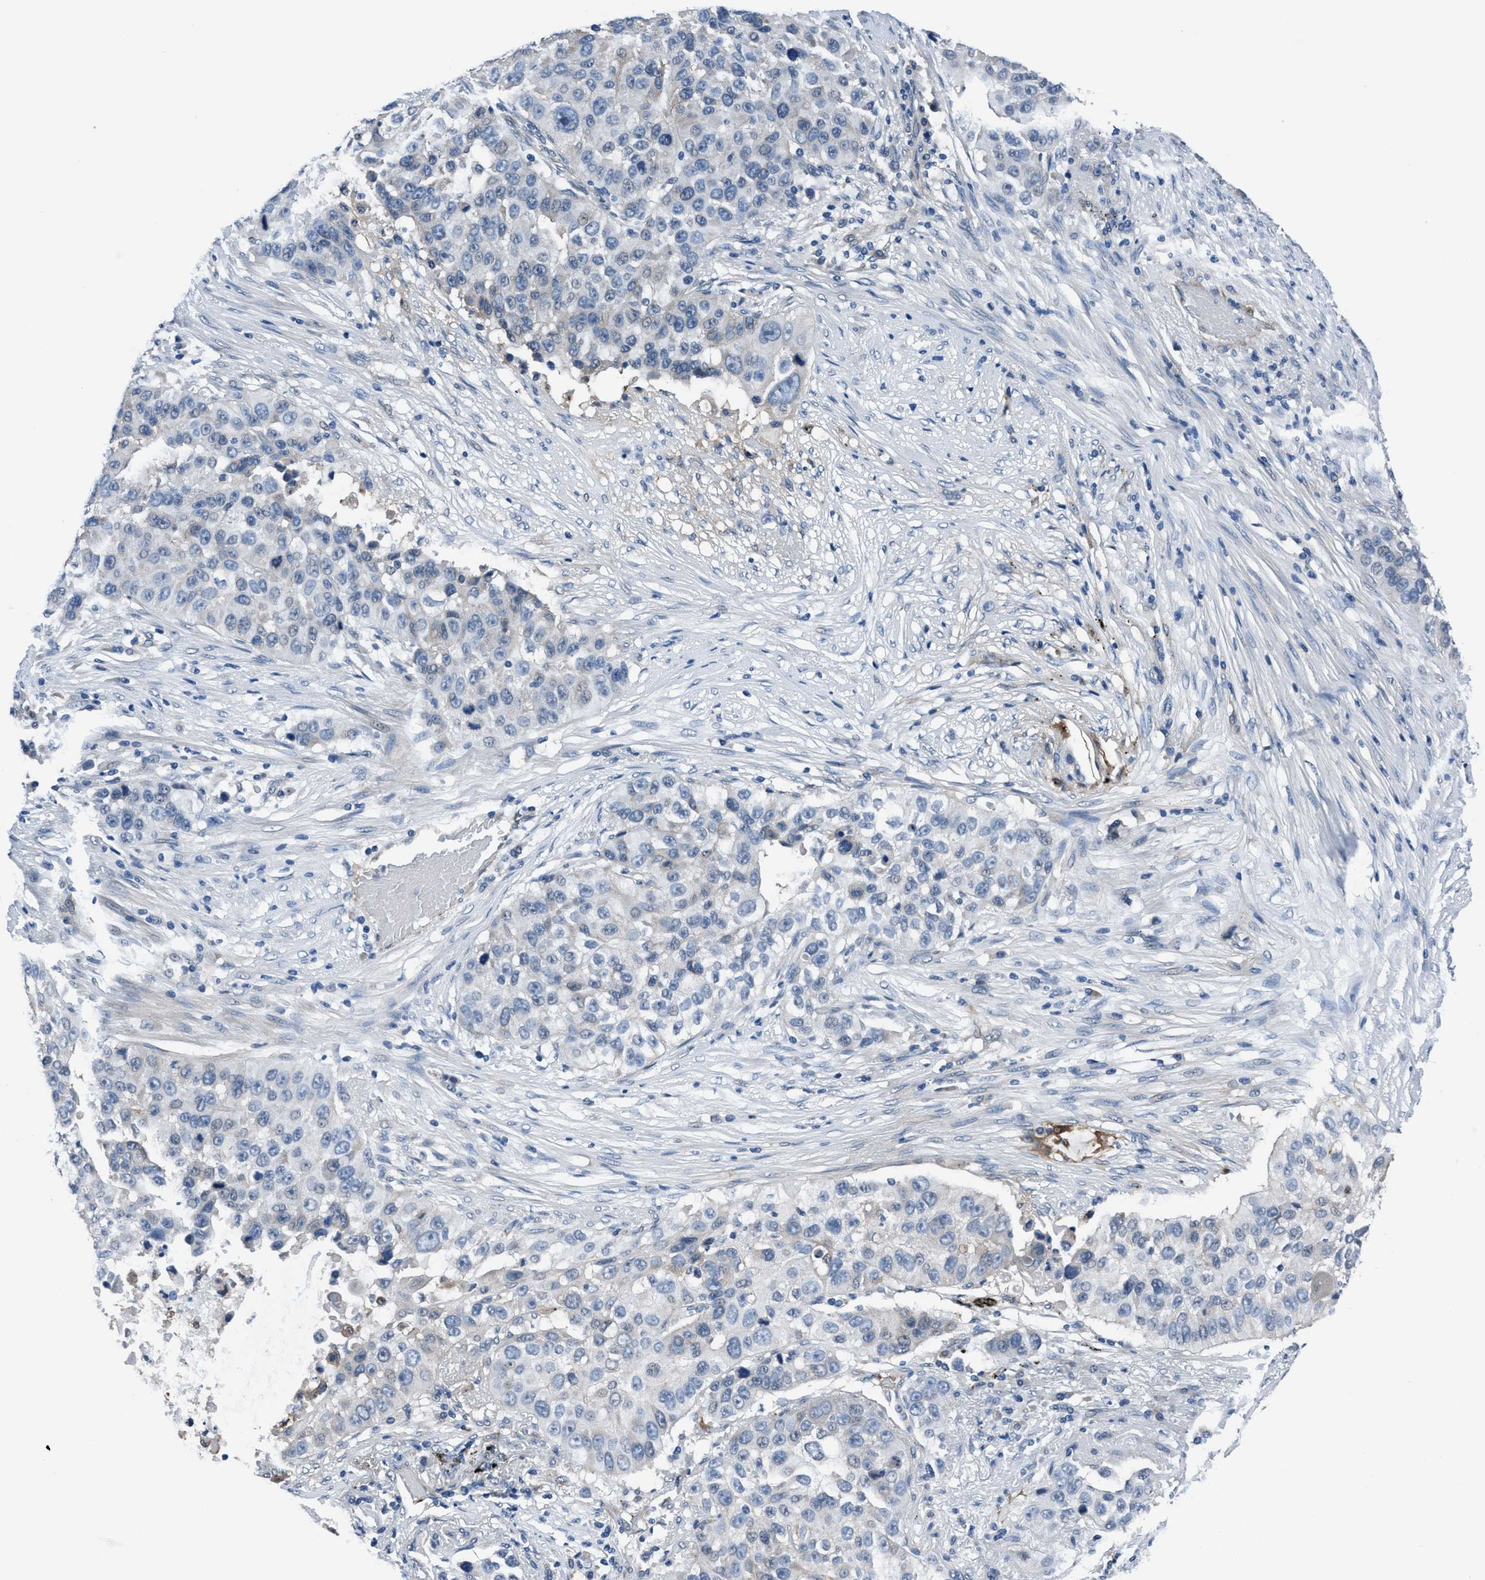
{"staining": {"intensity": "negative", "quantity": "none", "location": "none"}, "tissue": "lung cancer", "cell_type": "Tumor cells", "image_type": "cancer", "snomed": [{"axis": "morphology", "description": "Squamous cell carcinoma, NOS"}, {"axis": "topography", "description": "Lung"}], "caption": "IHC of human lung squamous cell carcinoma exhibits no positivity in tumor cells.", "gene": "TMEM94", "patient": {"sex": "male", "age": 57}}